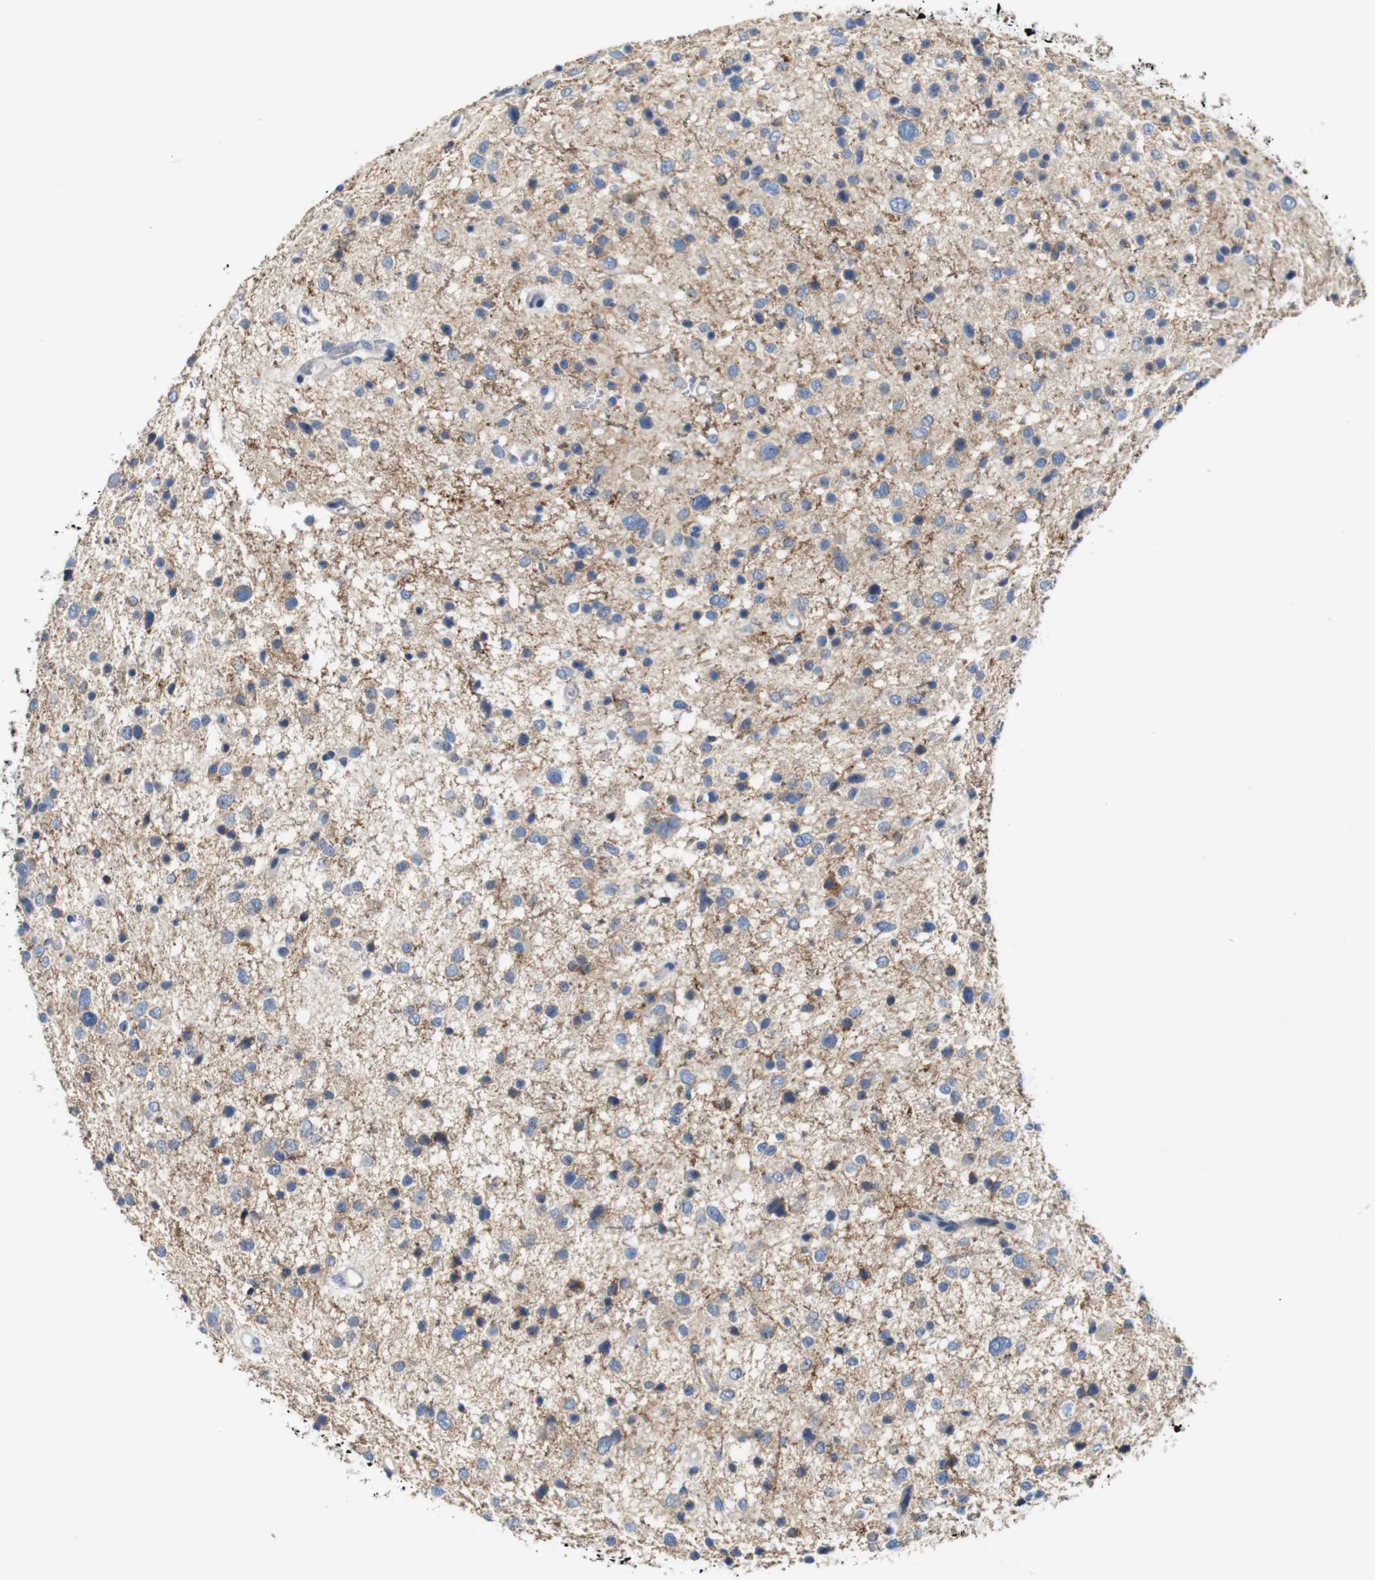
{"staining": {"intensity": "weak", "quantity": "<25%", "location": "cytoplasmic/membranous"}, "tissue": "glioma", "cell_type": "Tumor cells", "image_type": "cancer", "snomed": [{"axis": "morphology", "description": "Glioma, malignant, Low grade"}, {"axis": "topography", "description": "Brain"}], "caption": "Low-grade glioma (malignant) was stained to show a protein in brown. There is no significant expression in tumor cells.", "gene": "IGSF8", "patient": {"sex": "female", "age": 37}}